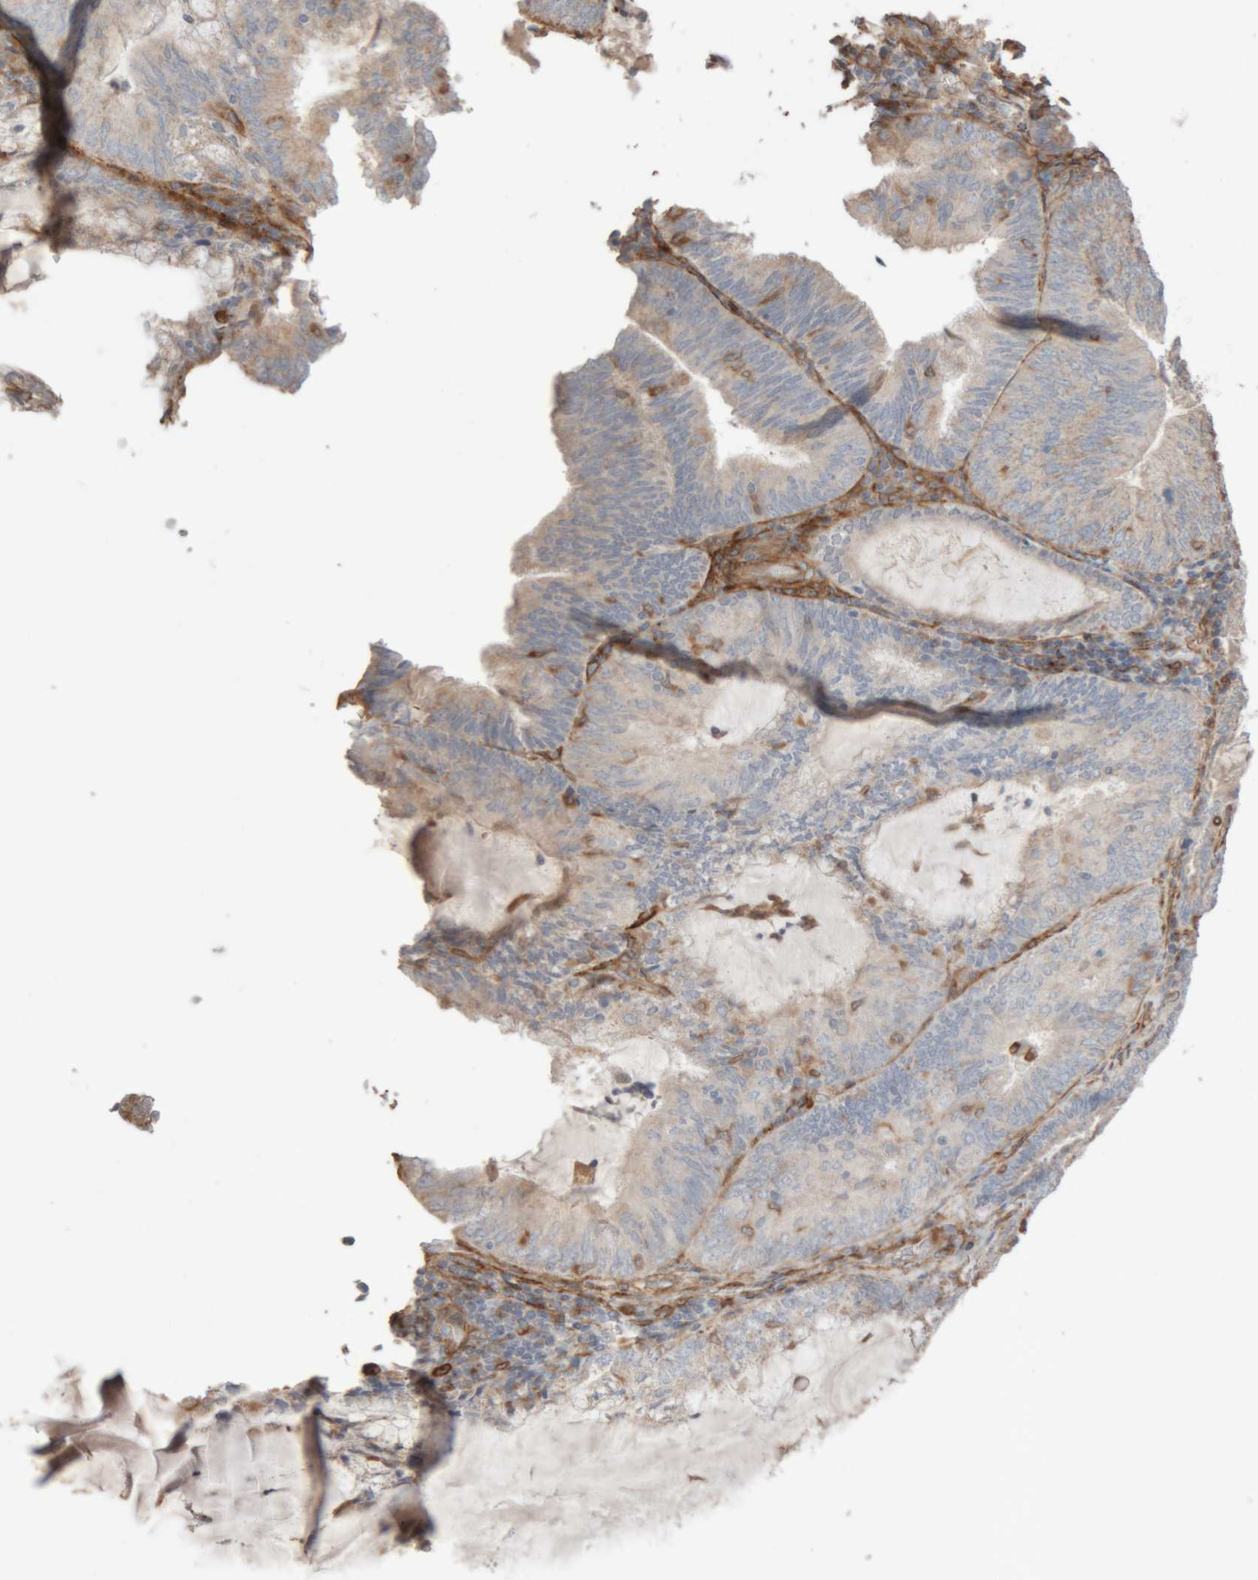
{"staining": {"intensity": "weak", "quantity": "<25%", "location": "cytoplasmic/membranous"}, "tissue": "endometrial cancer", "cell_type": "Tumor cells", "image_type": "cancer", "snomed": [{"axis": "morphology", "description": "Adenocarcinoma, NOS"}, {"axis": "topography", "description": "Endometrium"}], "caption": "The immunohistochemistry (IHC) histopathology image has no significant positivity in tumor cells of endometrial cancer tissue.", "gene": "RAB32", "patient": {"sex": "female", "age": 81}}